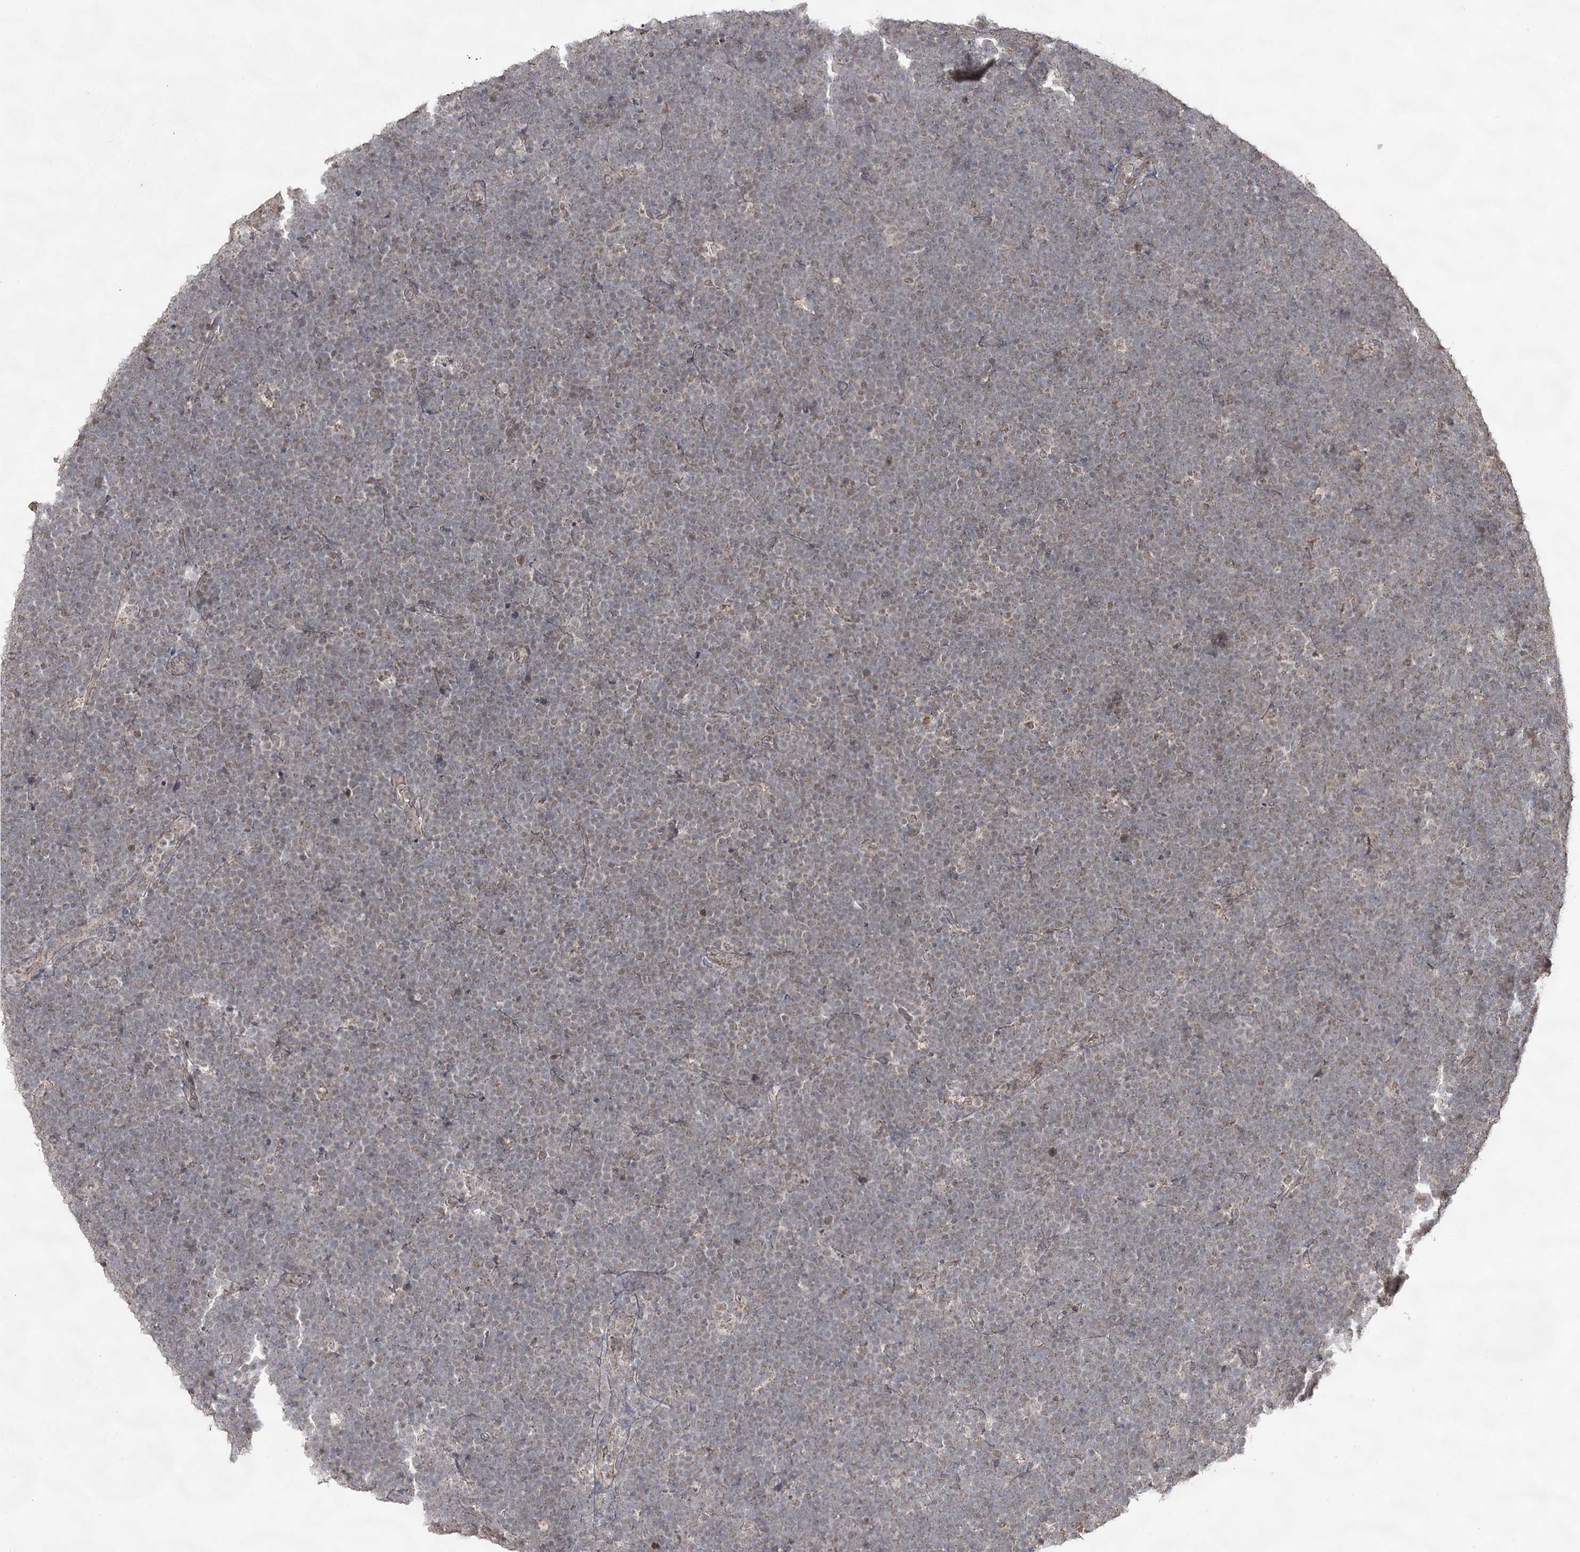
{"staining": {"intensity": "weak", "quantity": "25%-75%", "location": "cytoplasmic/membranous"}, "tissue": "lymphoma", "cell_type": "Tumor cells", "image_type": "cancer", "snomed": [{"axis": "morphology", "description": "Malignant lymphoma, non-Hodgkin's type, High grade"}, {"axis": "topography", "description": "Lymph node"}], "caption": "IHC micrograph of human lymphoma stained for a protein (brown), which displays low levels of weak cytoplasmic/membranous staining in approximately 25%-75% of tumor cells.", "gene": "ACTR6", "patient": {"sex": "male", "age": 13}}